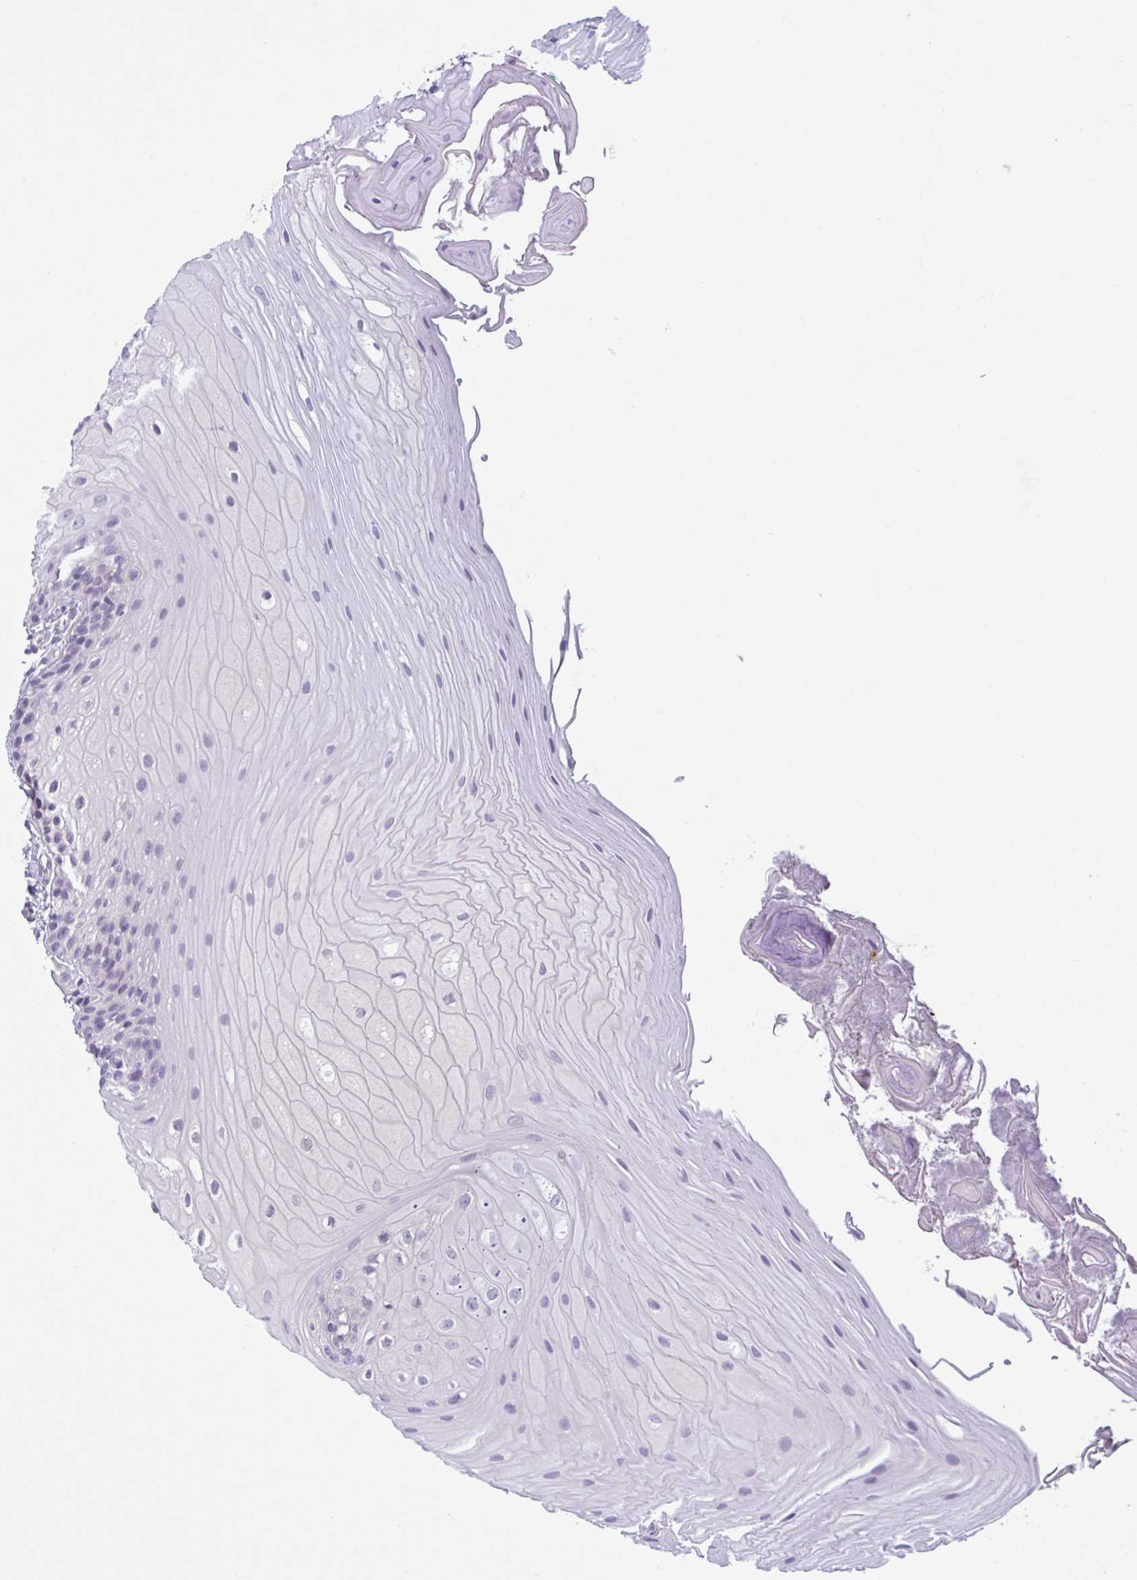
{"staining": {"intensity": "negative", "quantity": "none", "location": "none"}, "tissue": "oral mucosa", "cell_type": "Squamous epithelial cells", "image_type": "normal", "snomed": [{"axis": "morphology", "description": "Normal tissue, NOS"}, {"axis": "topography", "description": "Oral tissue"}, {"axis": "topography", "description": "Tounge, NOS"}, {"axis": "topography", "description": "Head-Neck"}], "caption": "This photomicrograph is of unremarkable oral mucosa stained with immunohistochemistry (IHC) to label a protein in brown with the nuclei are counter-stained blue. There is no expression in squamous epithelial cells. The staining was performed using DAB to visualize the protein expression in brown, while the nuclei were stained in blue with hematoxylin (Magnification: 20x).", "gene": "TTC7B", "patient": {"sex": "female", "age": 84}}